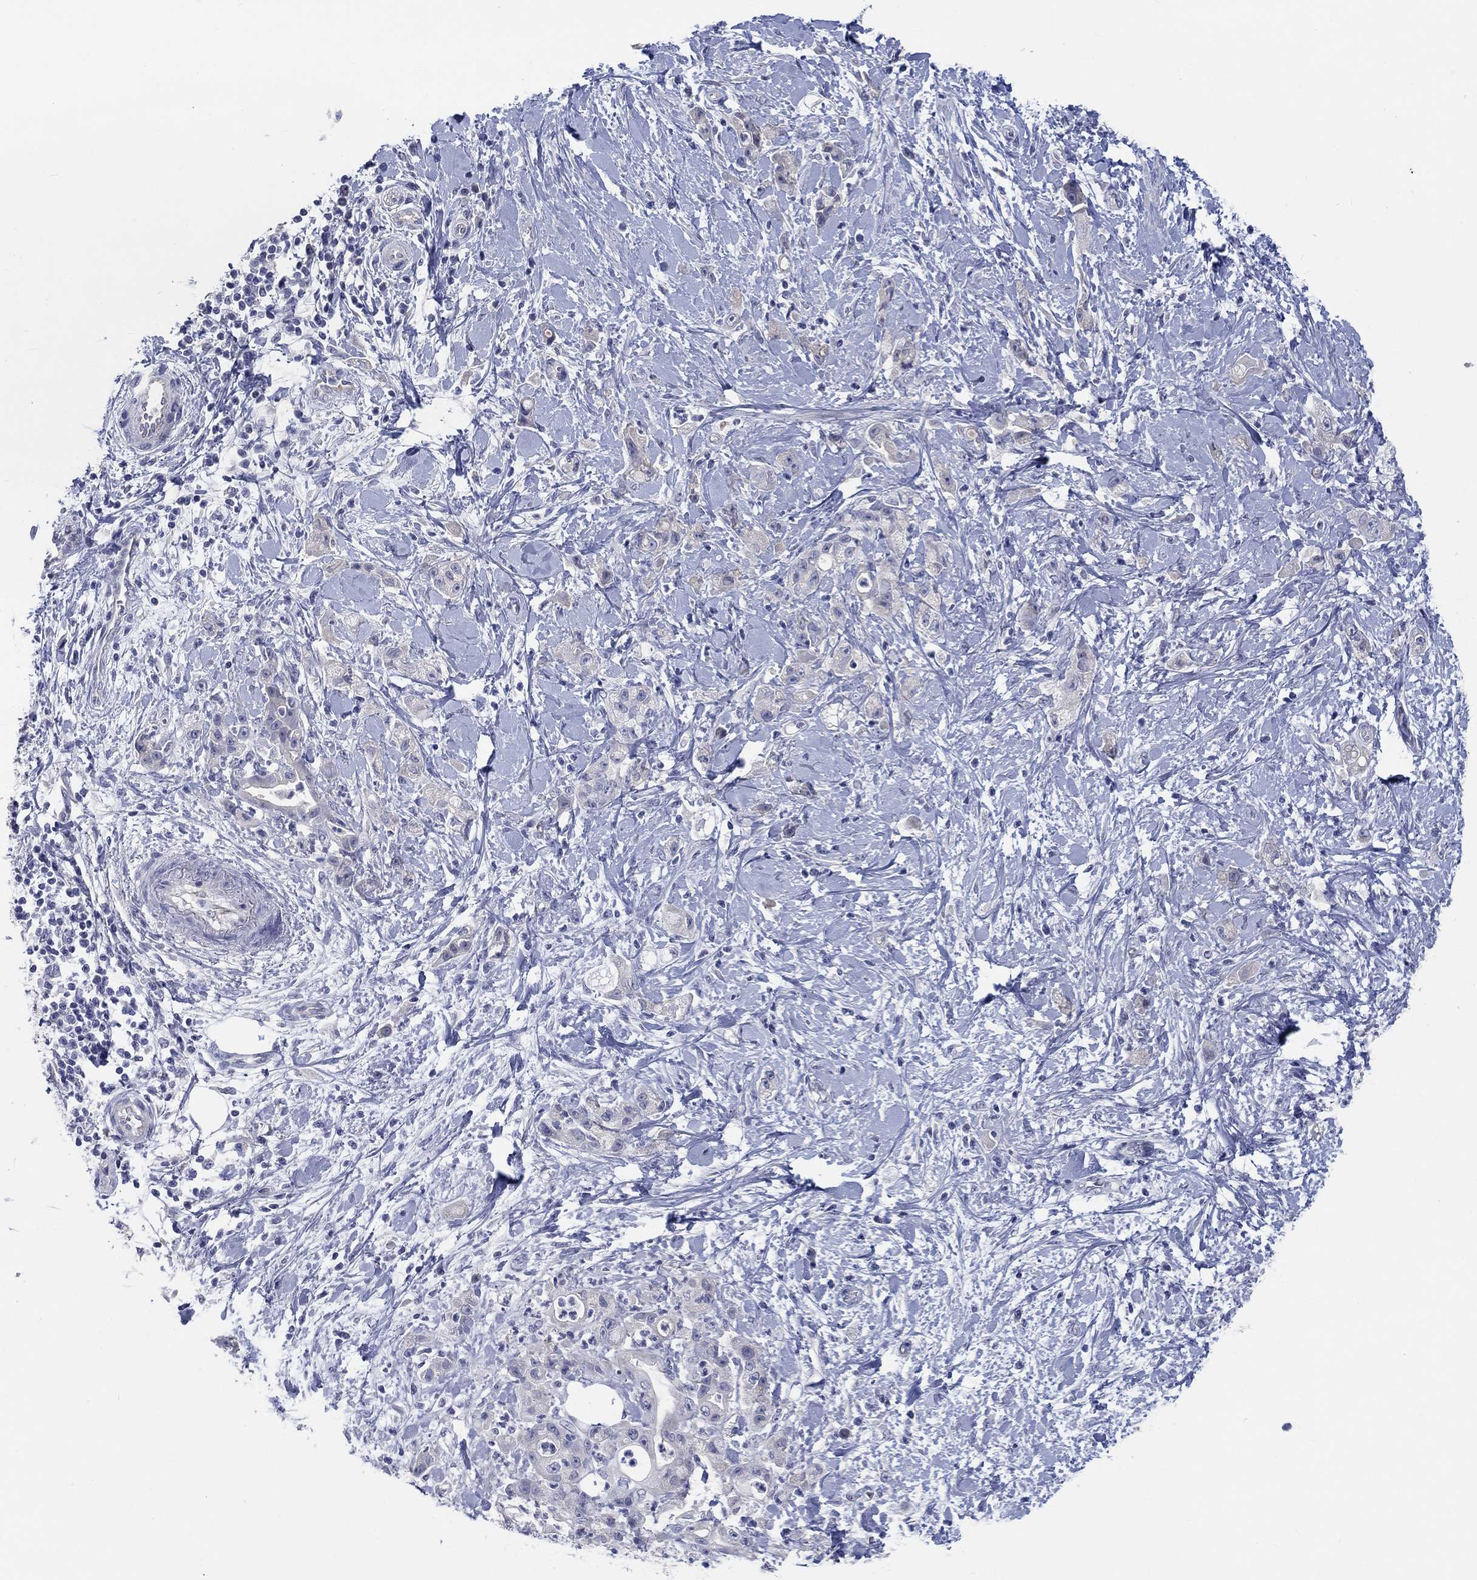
{"staining": {"intensity": "negative", "quantity": "none", "location": "none"}, "tissue": "stomach cancer", "cell_type": "Tumor cells", "image_type": "cancer", "snomed": [{"axis": "morphology", "description": "Adenocarcinoma, NOS"}, {"axis": "topography", "description": "Stomach"}], "caption": "Protein analysis of stomach cancer (adenocarcinoma) shows no significant staining in tumor cells.", "gene": "LRRC4C", "patient": {"sex": "male", "age": 58}}